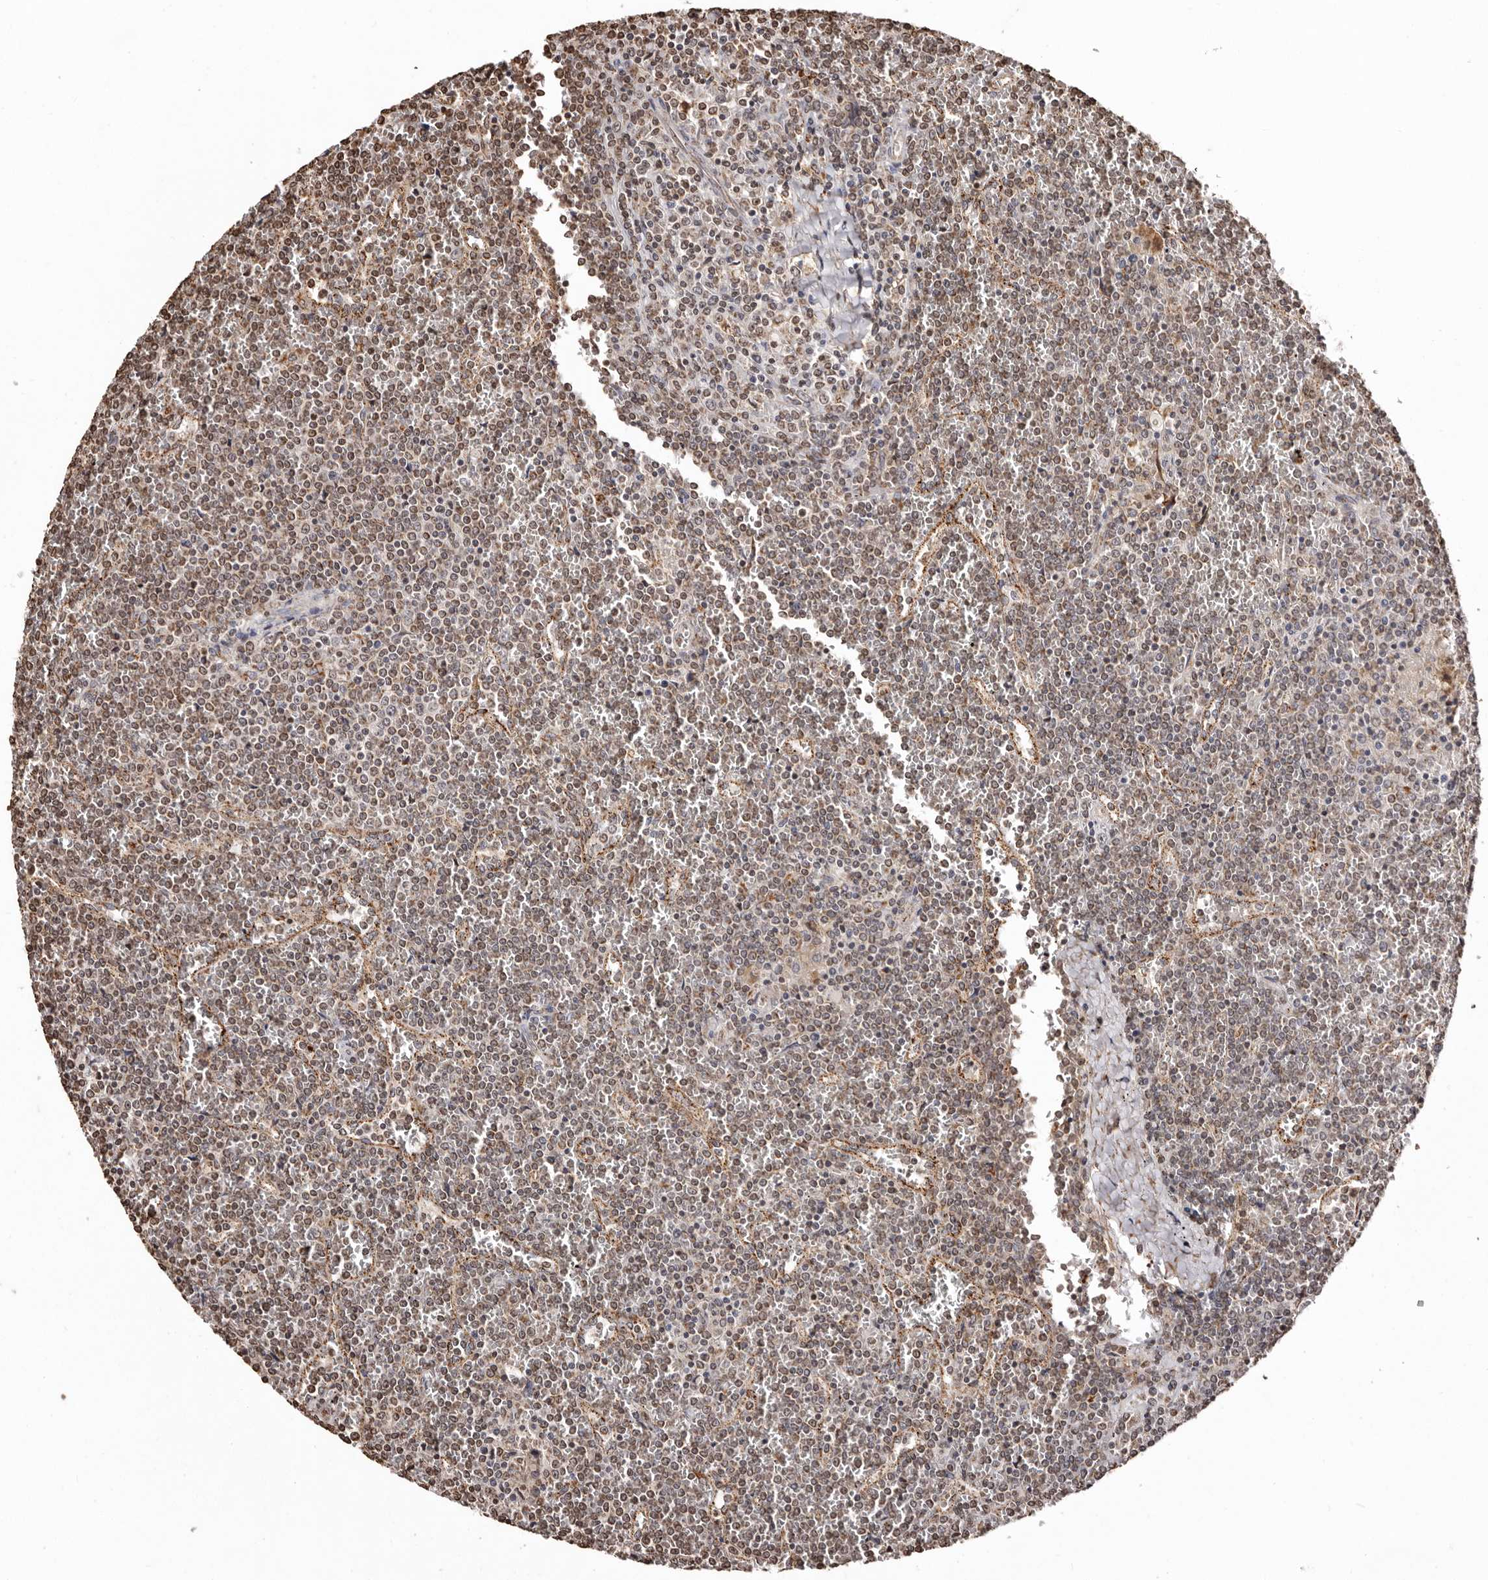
{"staining": {"intensity": "weak", "quantity": "25%-75%", "location": "nuclear"}, "tissue": "lymphoma", "cell_type": "Tumor cells", "image_type": "cancer", "snomed": [{"axis": "morphology", "description": "Malignant lymphoma, non-Hodgkin's type, Low grade"}, {"axis": "topography", "description": "Spleen"}], "caption": "A brown stain highlights weak nuclear expression of a protein in human lymphoma tumor cells. (DAB (3,3'-diaminobenzidine) = brown stain, brightfield microscopy at high magnification).", "gene": "CCDC190", "patient": {"sex": "female", "age": 19}}